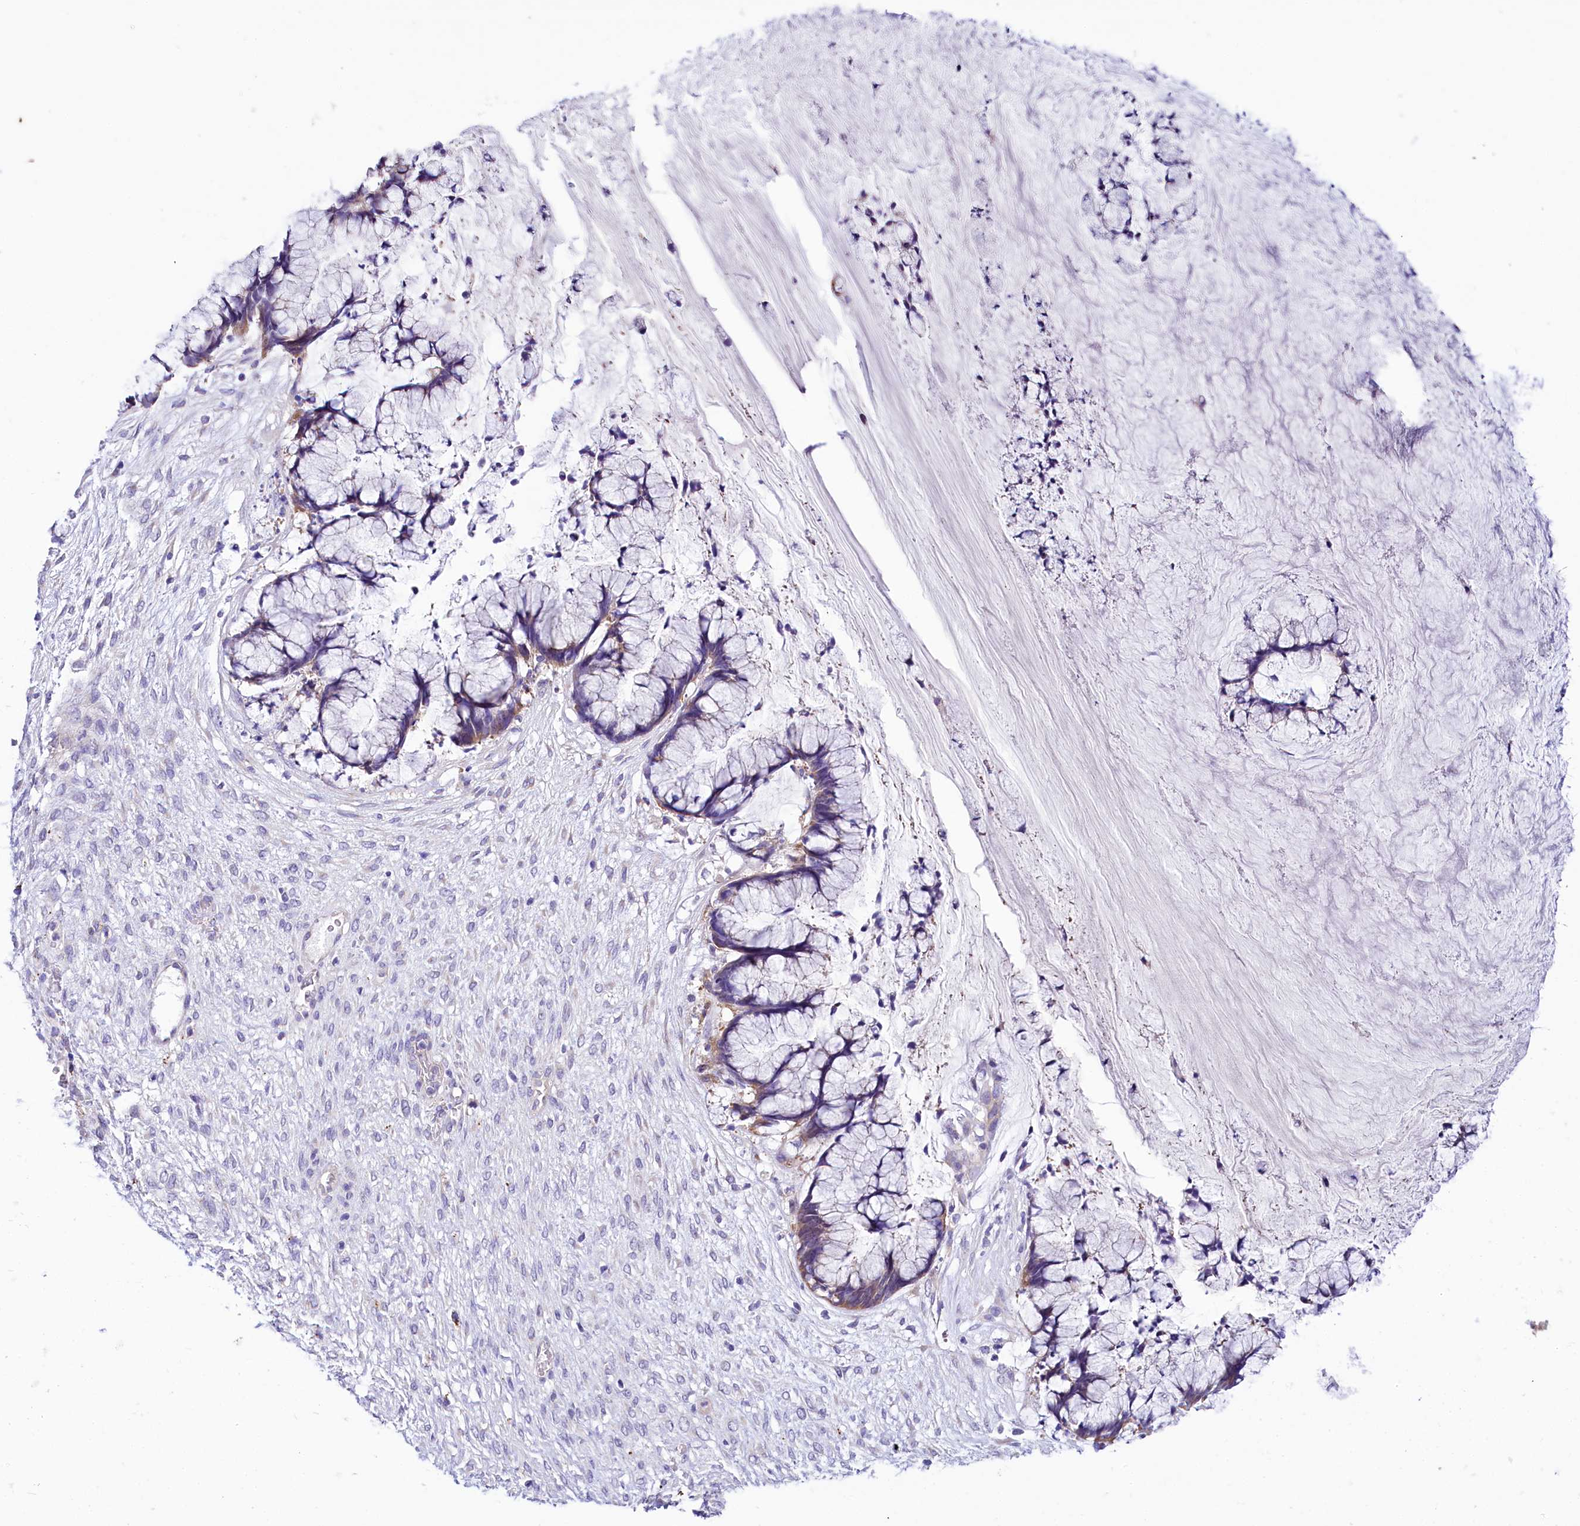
{"staining": {"intensity": "weak", "quantity": "25%-75%", "location": "cytoplasmic/membranous"}, "tissue": "ovarian cancer", "cell_type": "Tumor cells", "image_type": "cancer", "snomed": [{"axis": "morphology", "description": "Cystadenocarcinoma, mucinous, NOS"}, {"axis": "topography", "description": "Ovary"}], "caption": "Ovarian mucinous cystadenocarcinoma stained with immunohistochemistry displays weak cytoplasmic/membranous positivity in approximately 25%-75% of tumor cells.", "gene": "ABHD5", "patient": {"sex": "female", "age": 42}}